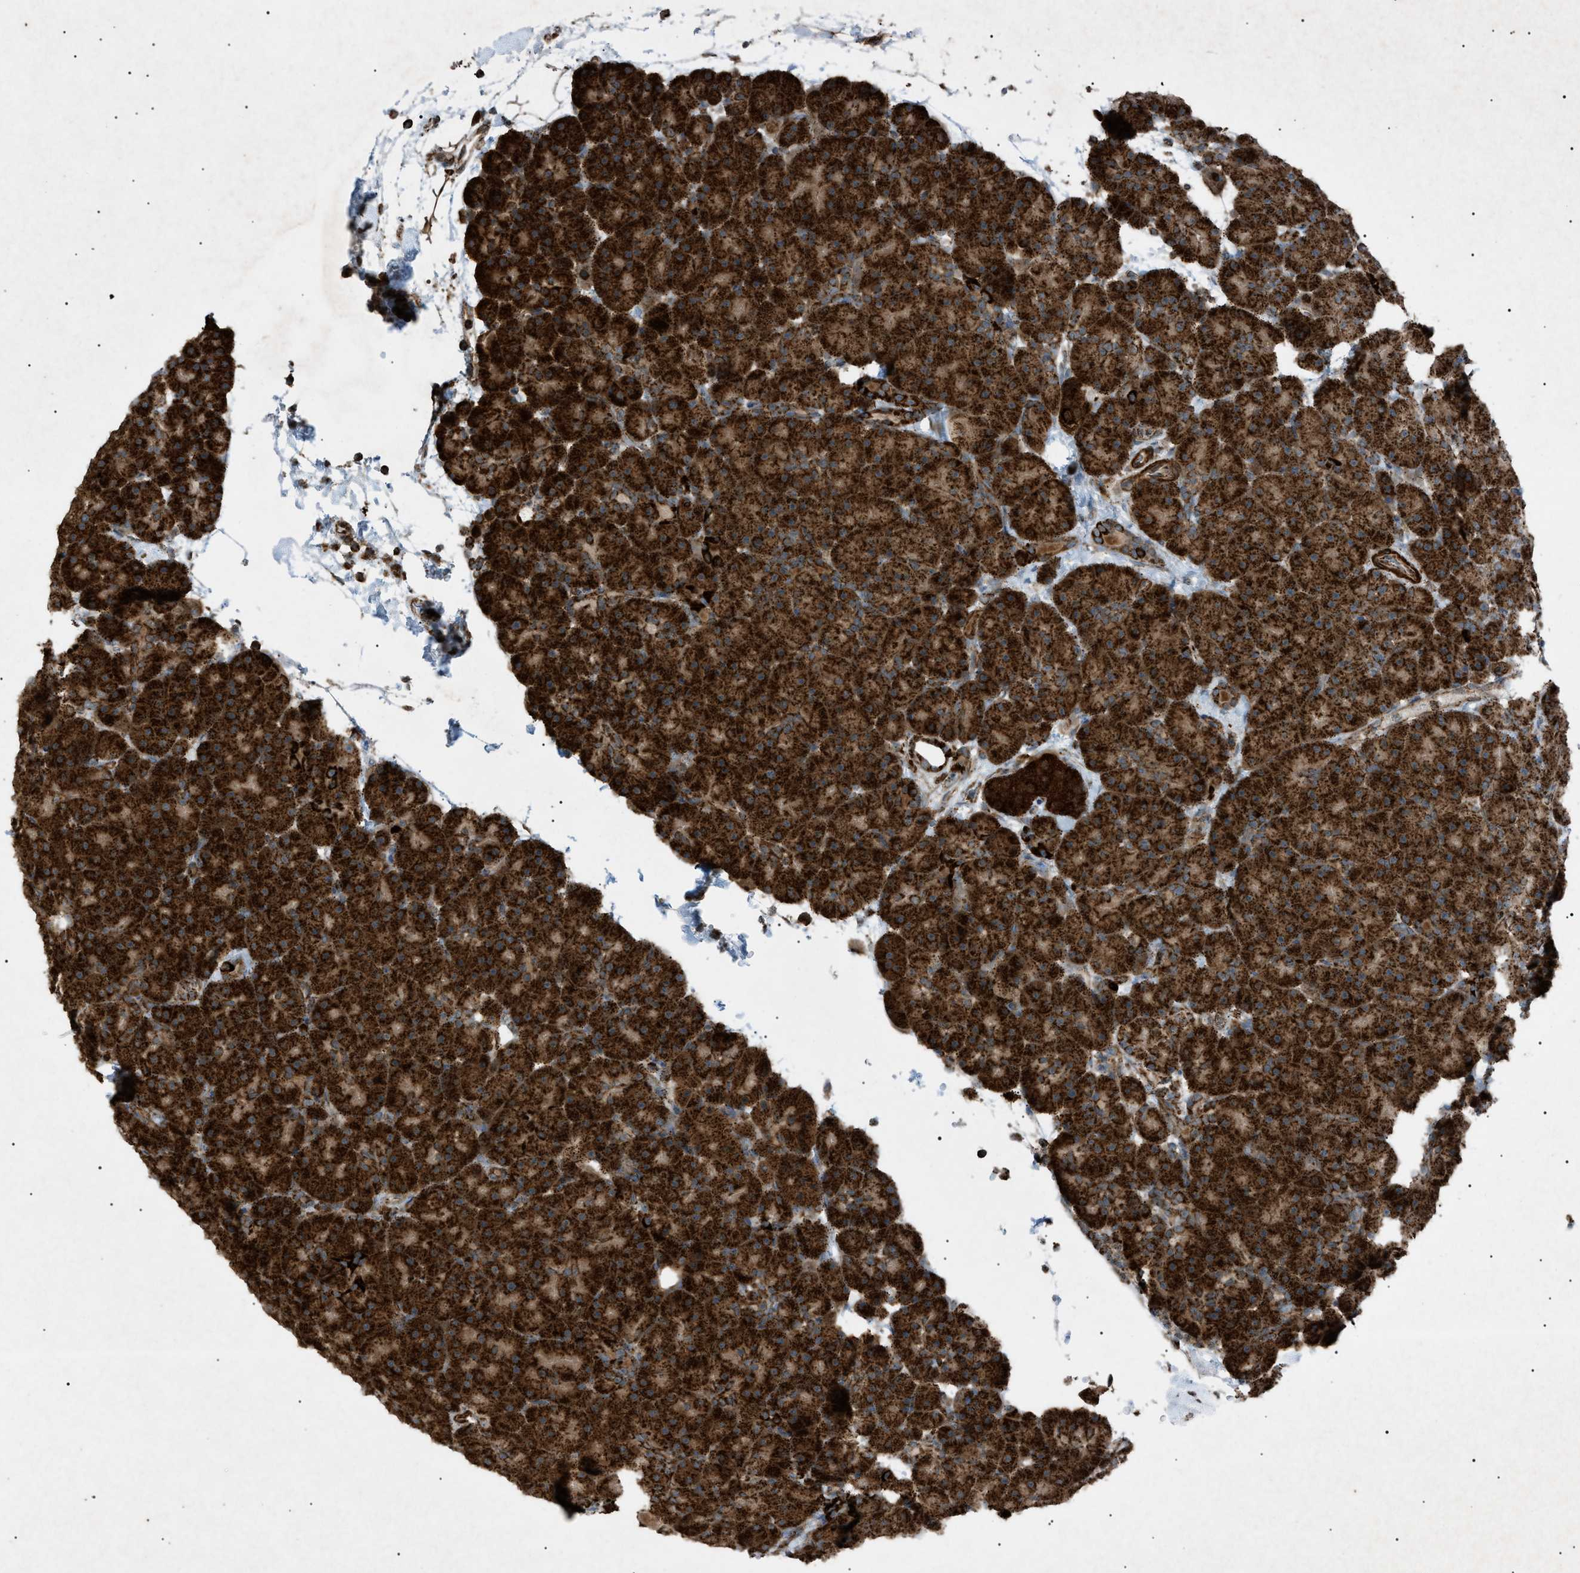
{"staining": {"intensity": "strong", "quantity": ">75%", "location": "cytoplasmic/membranous"}, "tissue": "pancreas", "cell_type": "Exocrine glandular cells", "image_type": "normal", "snomed": [{"axis": "morphology", "description": "Normal tissue, NOS"}, {"axis": "topography", "description": "Pancreas"}], "caption": "This histopathology image shows IHC staining of benign pancreas, with high strong cytoplasmic/membranous positivity in approximately >75% of exocrine glandular cells.", "gene": "C1GALT1C1", "patient": {"sex": "male", "age": 66}}